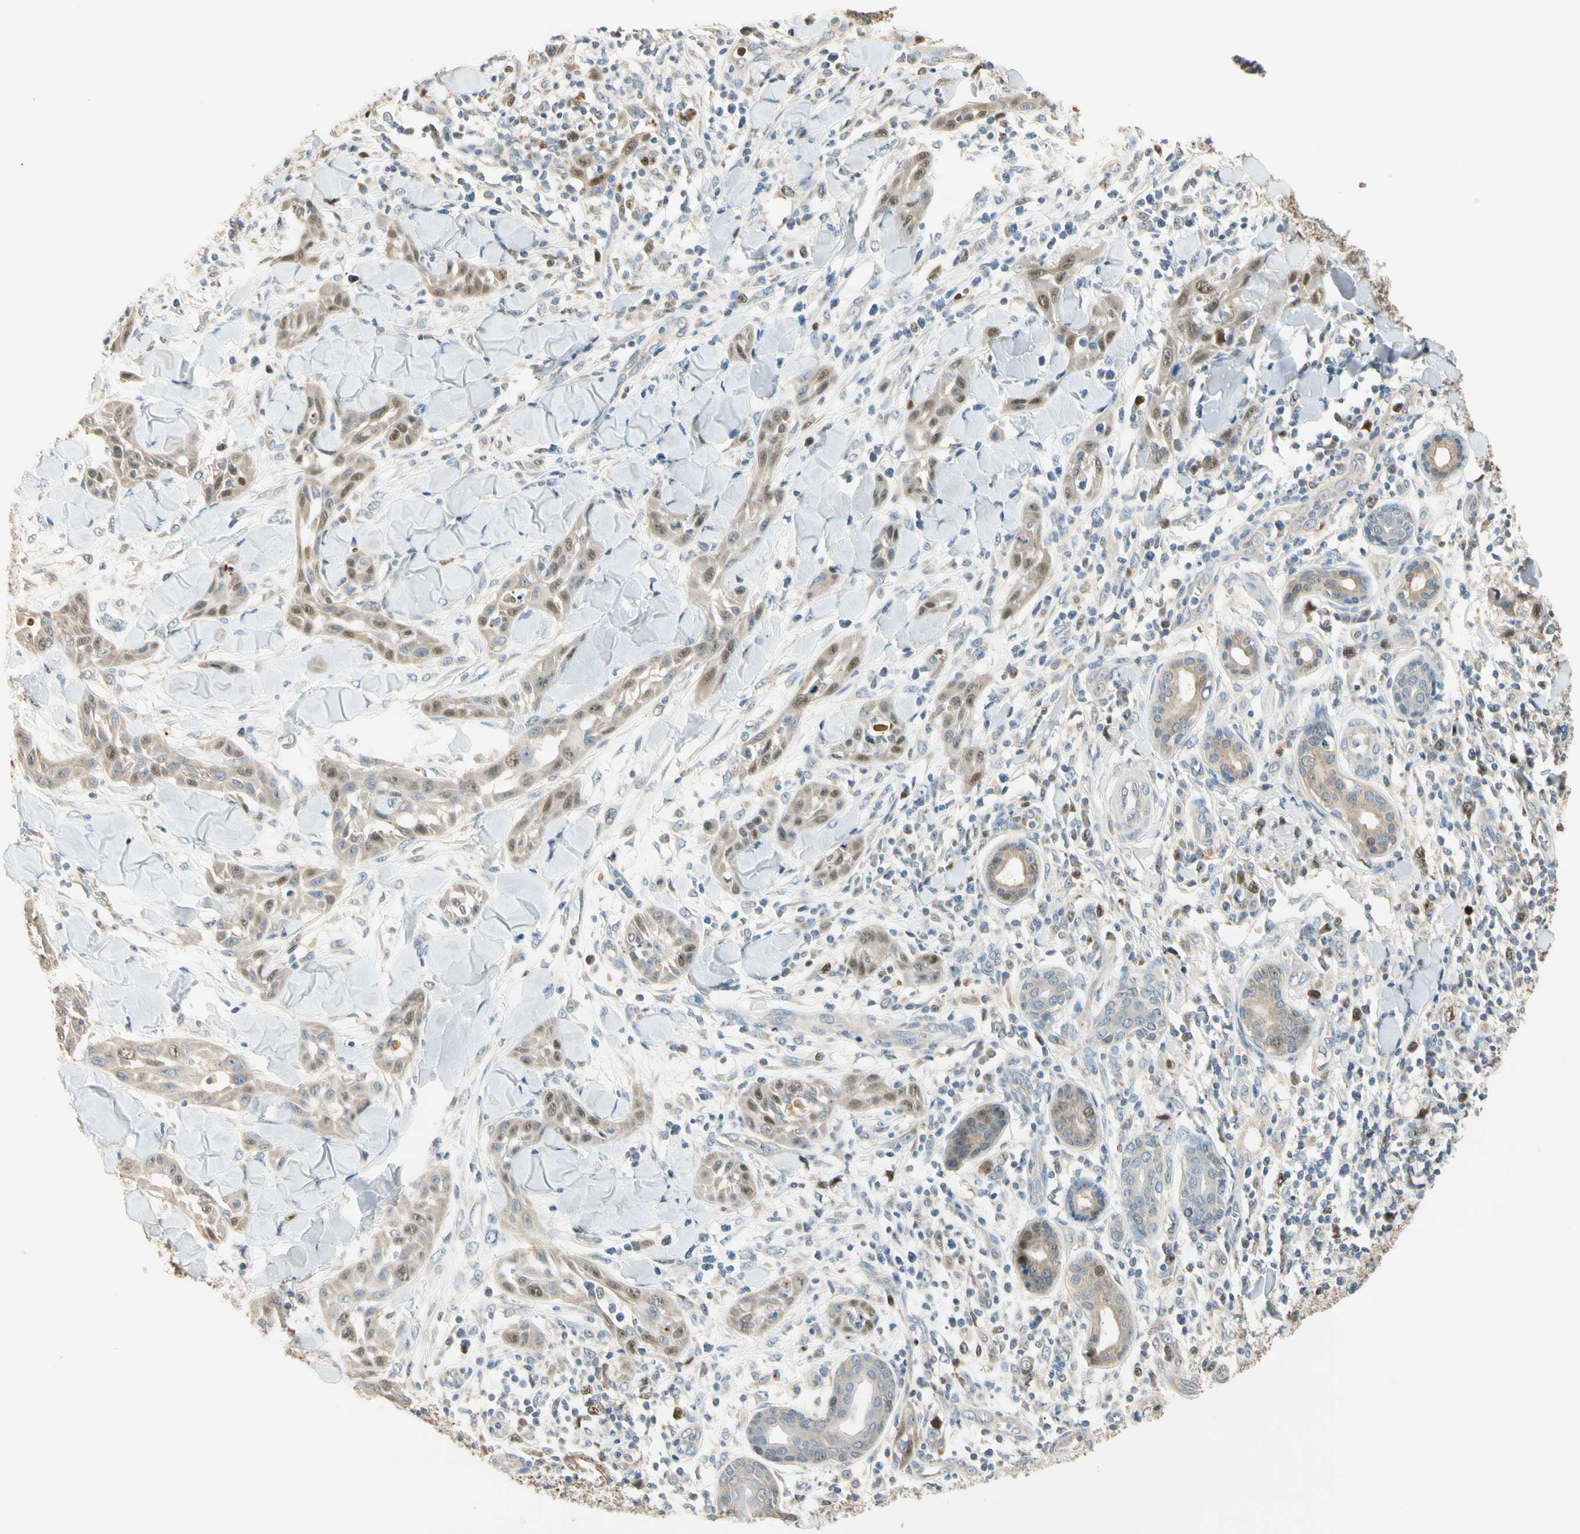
{"staining": {"intensity": "weak", "quantity": "25%-75%", "location": "cytoplasmic/membranous,nuclear"}, "tissue": "skin cancer", "cell_type": "Tumor cells", "image_type": "cancer", "snomed": [{"axis": "morphology", "description": "Squamous cell carcinoma, NOS"}, {"axis": "topography", "description": "Skin"}], "caption": "Tumor cells exhibit weak cytoplasmic/membranous and nuclear expression in about 25%-75% of cells in squamous cell carcinoma (skin).", "gene": "RAD18", "patient": {"sex": "male", "age": 24}}